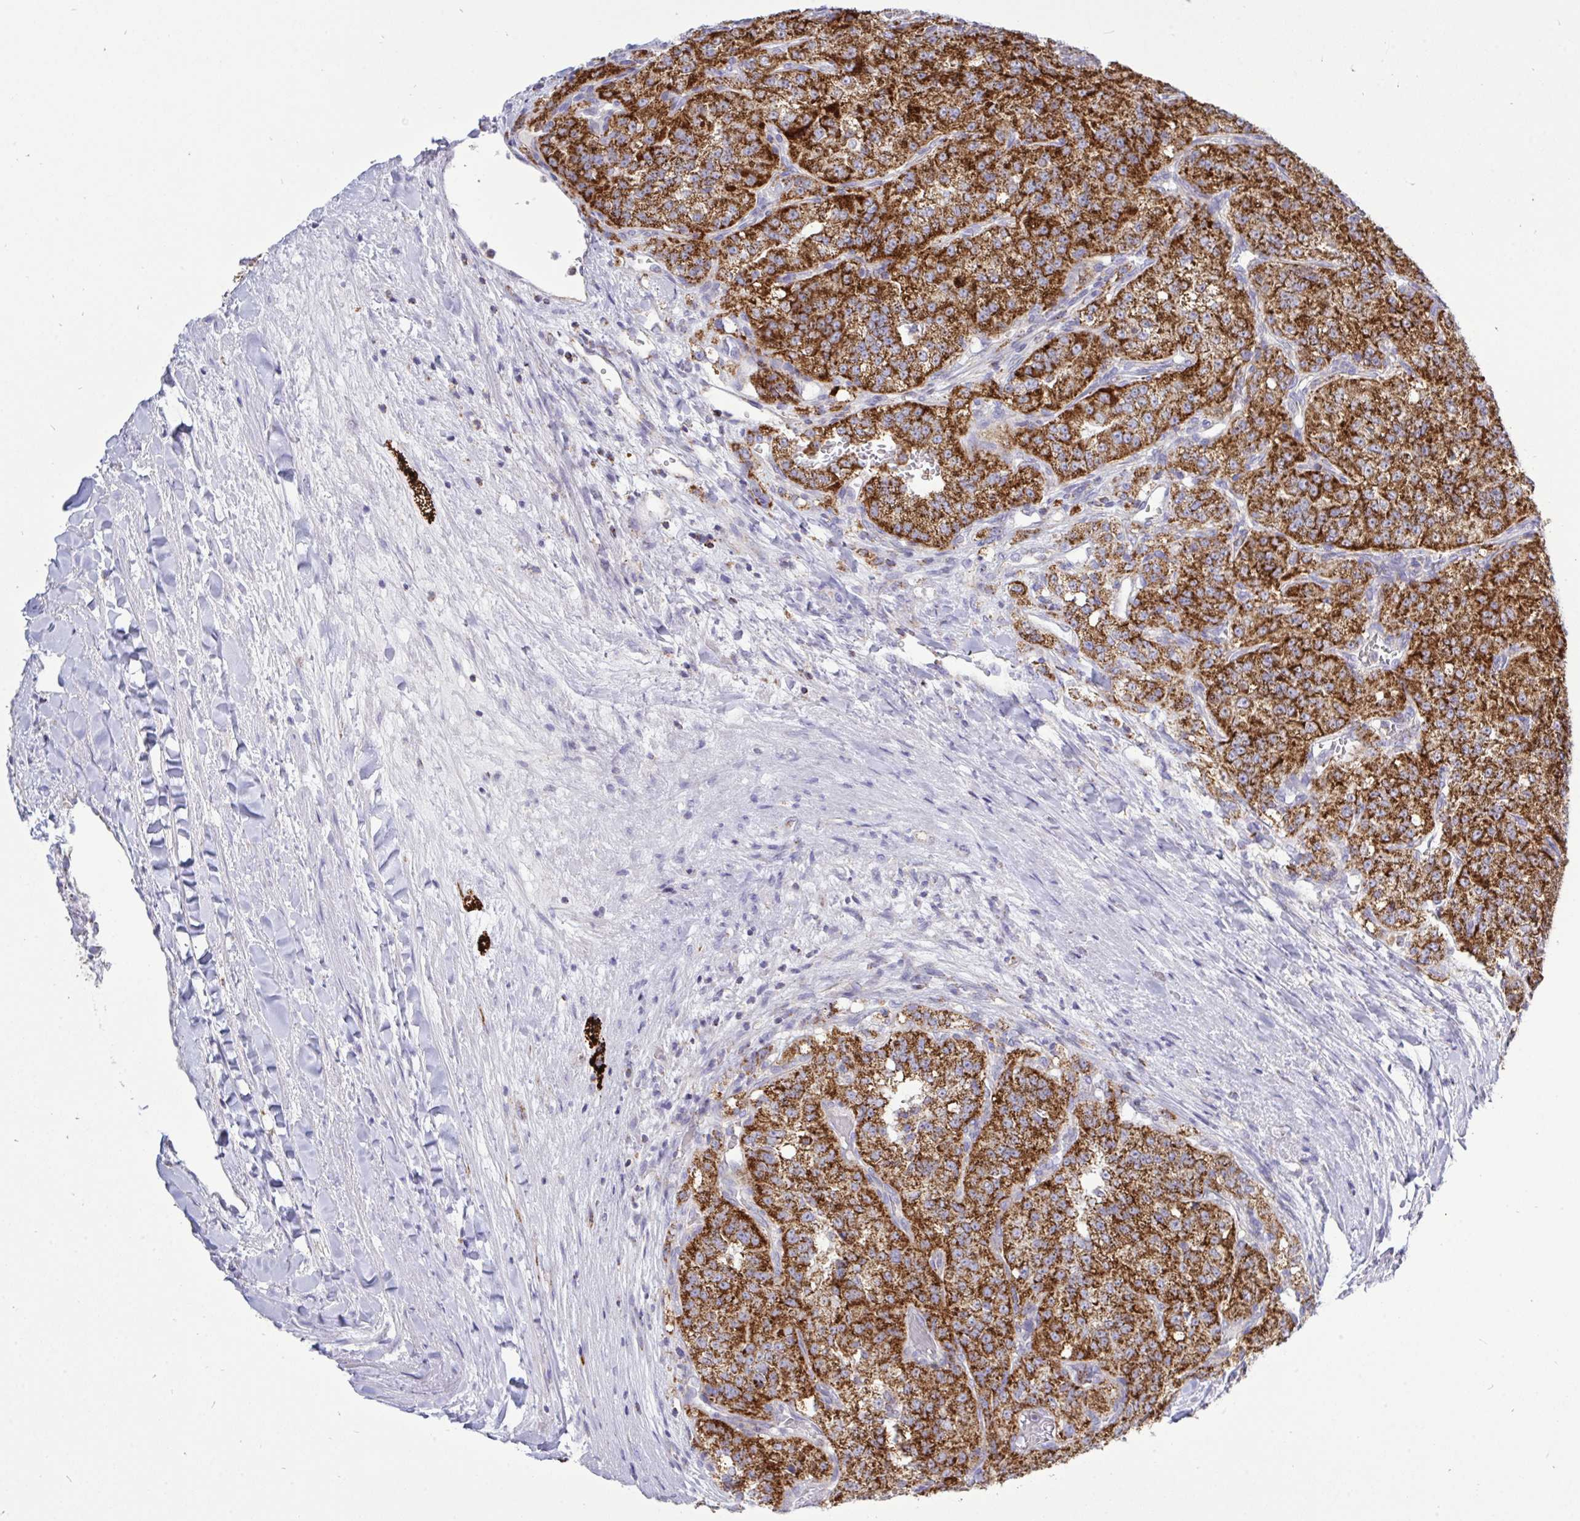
{"staining": {"intensity": "strong", "quantity": ">75%", "location": "cytoplasmic/membranous"}, "tissue": "renal cancer", "cell_type": "Tumor cells", "image_type": "cancer", "snomed": [{"axis": "morphology", "description": "Adenocarcinoma, NOS"}, {"axis": "topography", "description": "Kidney"}], "caption": "The photomicrograph displays staining of renal cancer, revealing strong cytoplasmic/membranous protein positivity (brown color) within tumor cells.", "gene": "HSPE1", "patient": {"sex": "female", "age": 63}}